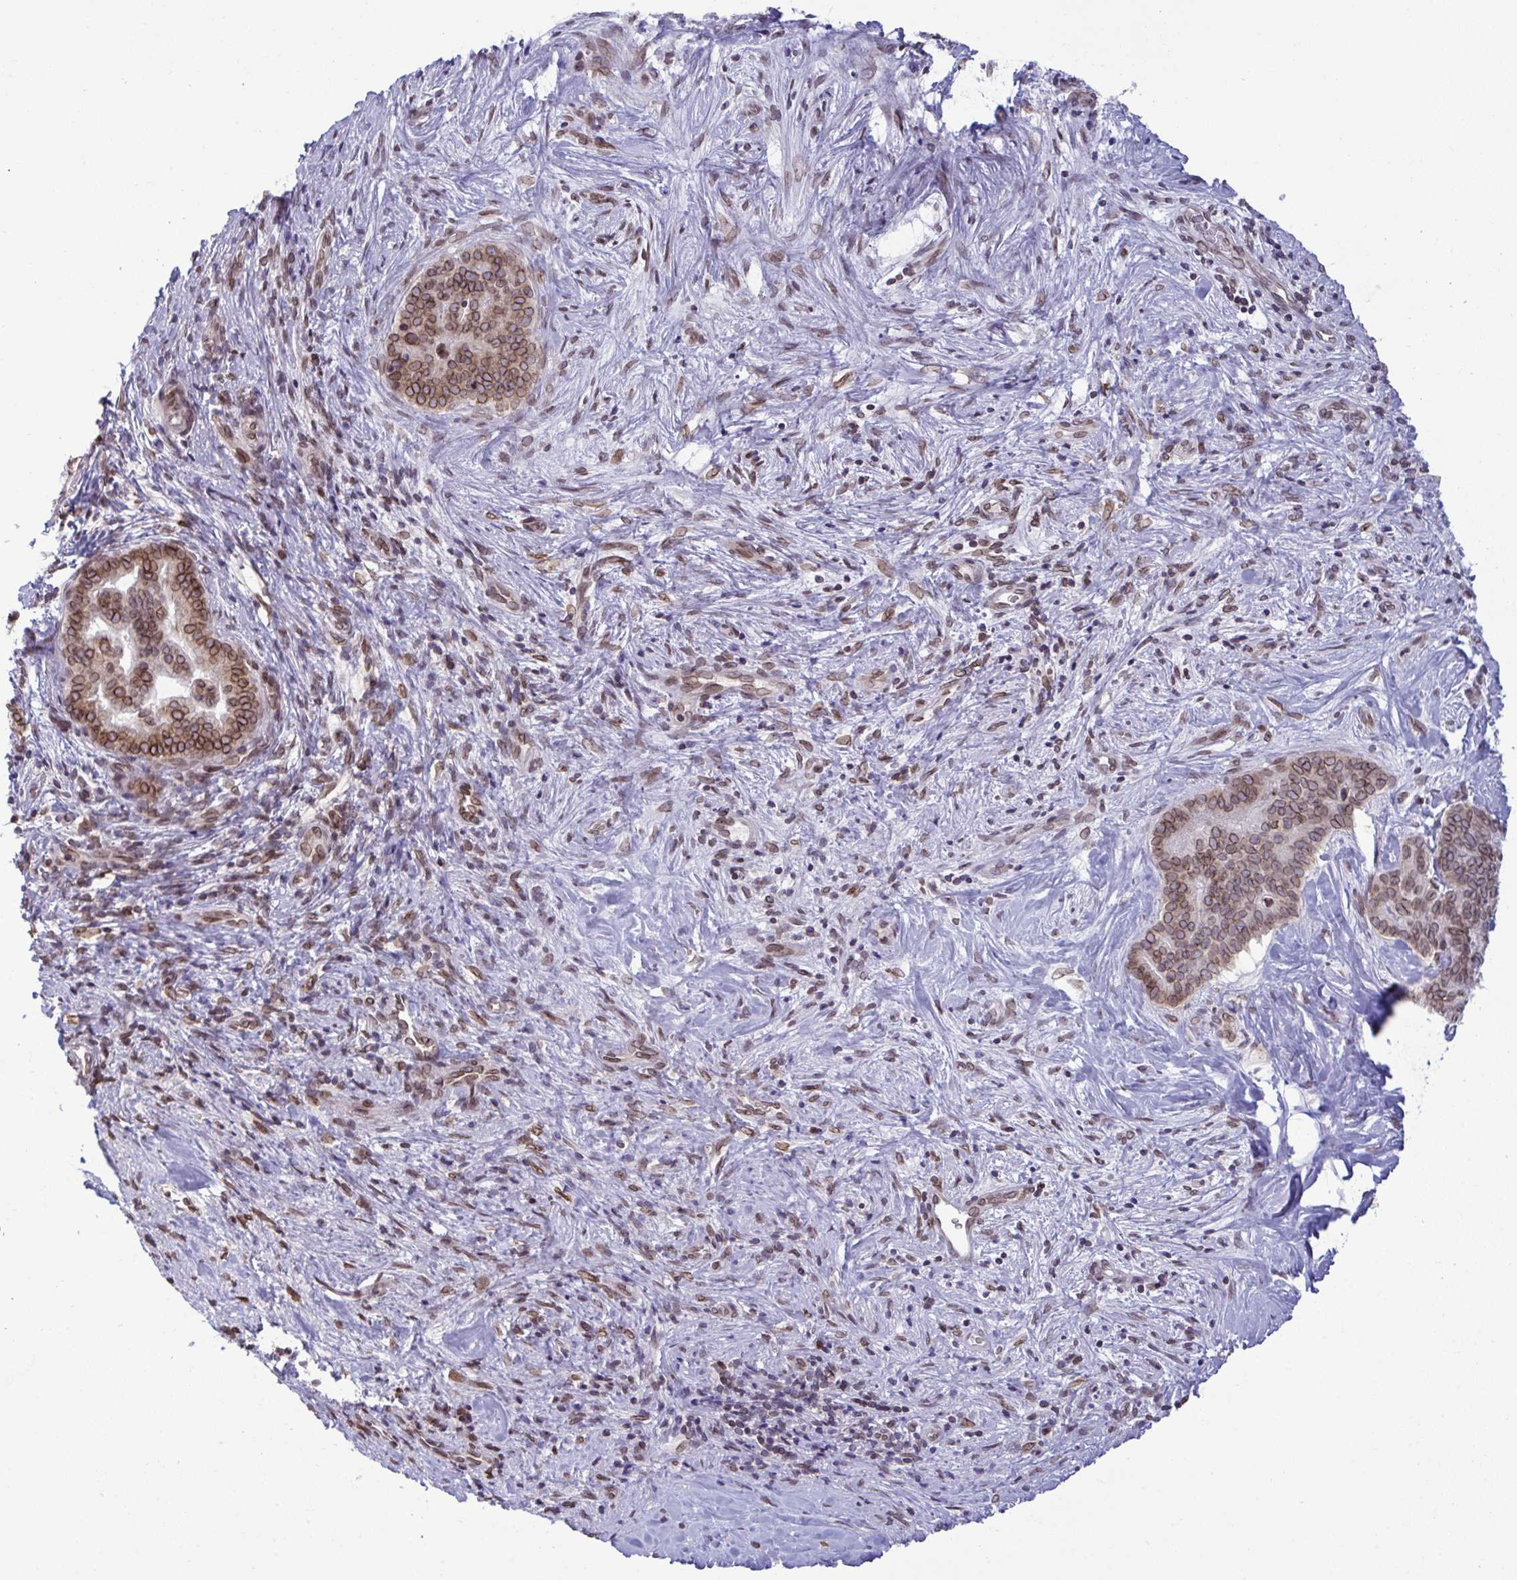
{"staining": {"intensity": "moderate", "quantity": ">75%", "location": "cytoplasmic/membranous,nuclear"}, "tissue": "liver cancer", "cell_type": "Tumor cells", "image_type": "cancer", "snomed": [{"axis": "morphology", "description": "Cholangiocarcinoma"}, {"axis": "topography", "description": "Liver"}], "caption": "Immunohistochemical staining of human liver cancer (cholangiocarcinoma) displays medium levels of moderate cytoplasmic/membranous and nuclear protein expression in approximately >75% of tumor cells.", "gene": "RANBP2", "patient": {"sex": "female", "age": 64}}